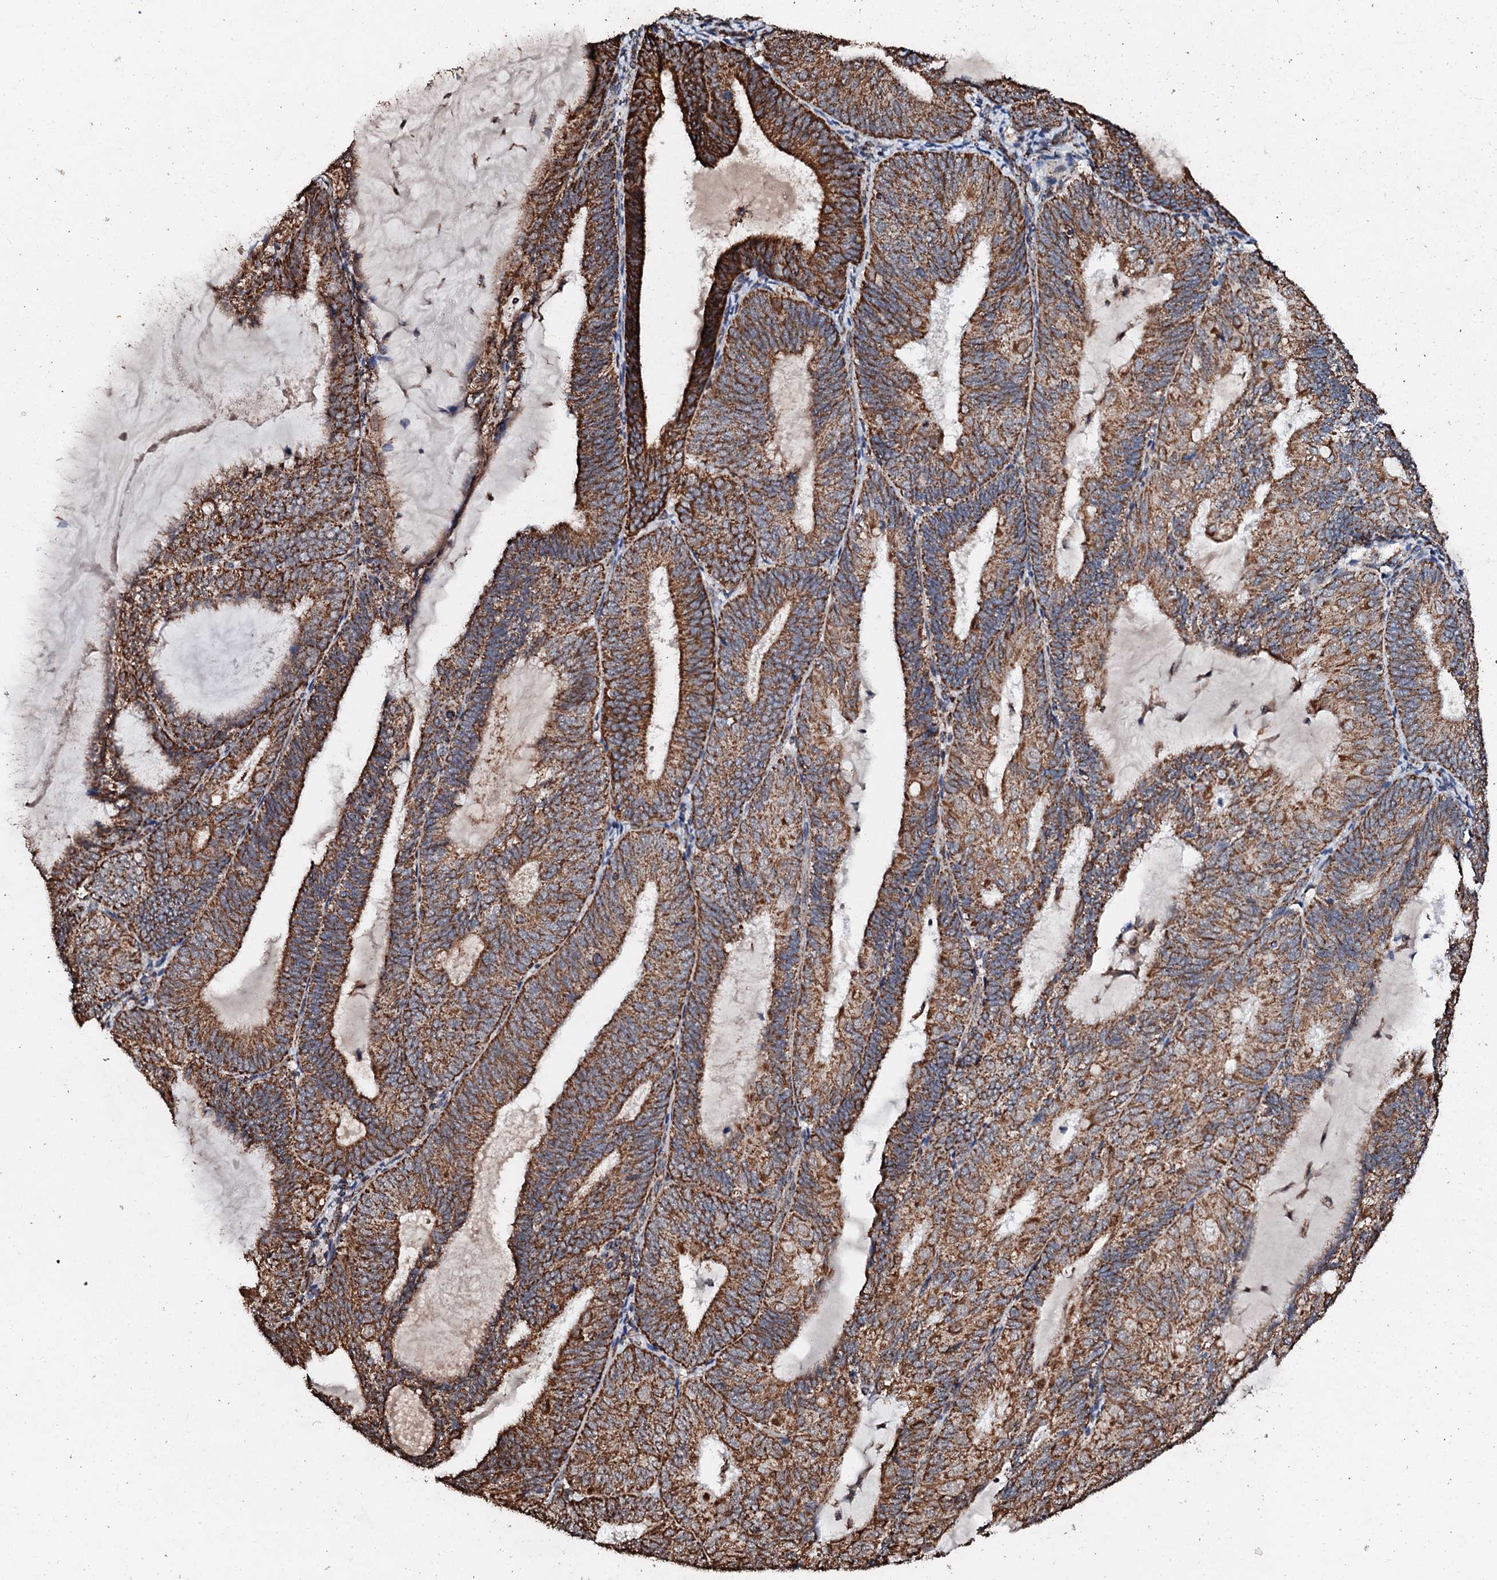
{"staining": {"intensity": "strong", "quantity": ">75%", "location": "cytoplasmic/membranous"}, "tissue": "endometrial cancer", "cell_type": "Tumor cells", "image_type": "cancer", "snomed": [{"axis": "morphology", "description": "Adenocarcinoma, NOS"}, {"axis": "topography", "description": "Endometrium"}], "caption": "IHC of endometrial cancer demonstrates high levels of strong cytoplasmic/membranous expression in about >75% of tumor cells.", "gene": "SECISBP2L", "patient": {"sex": "female", "age": 81}}